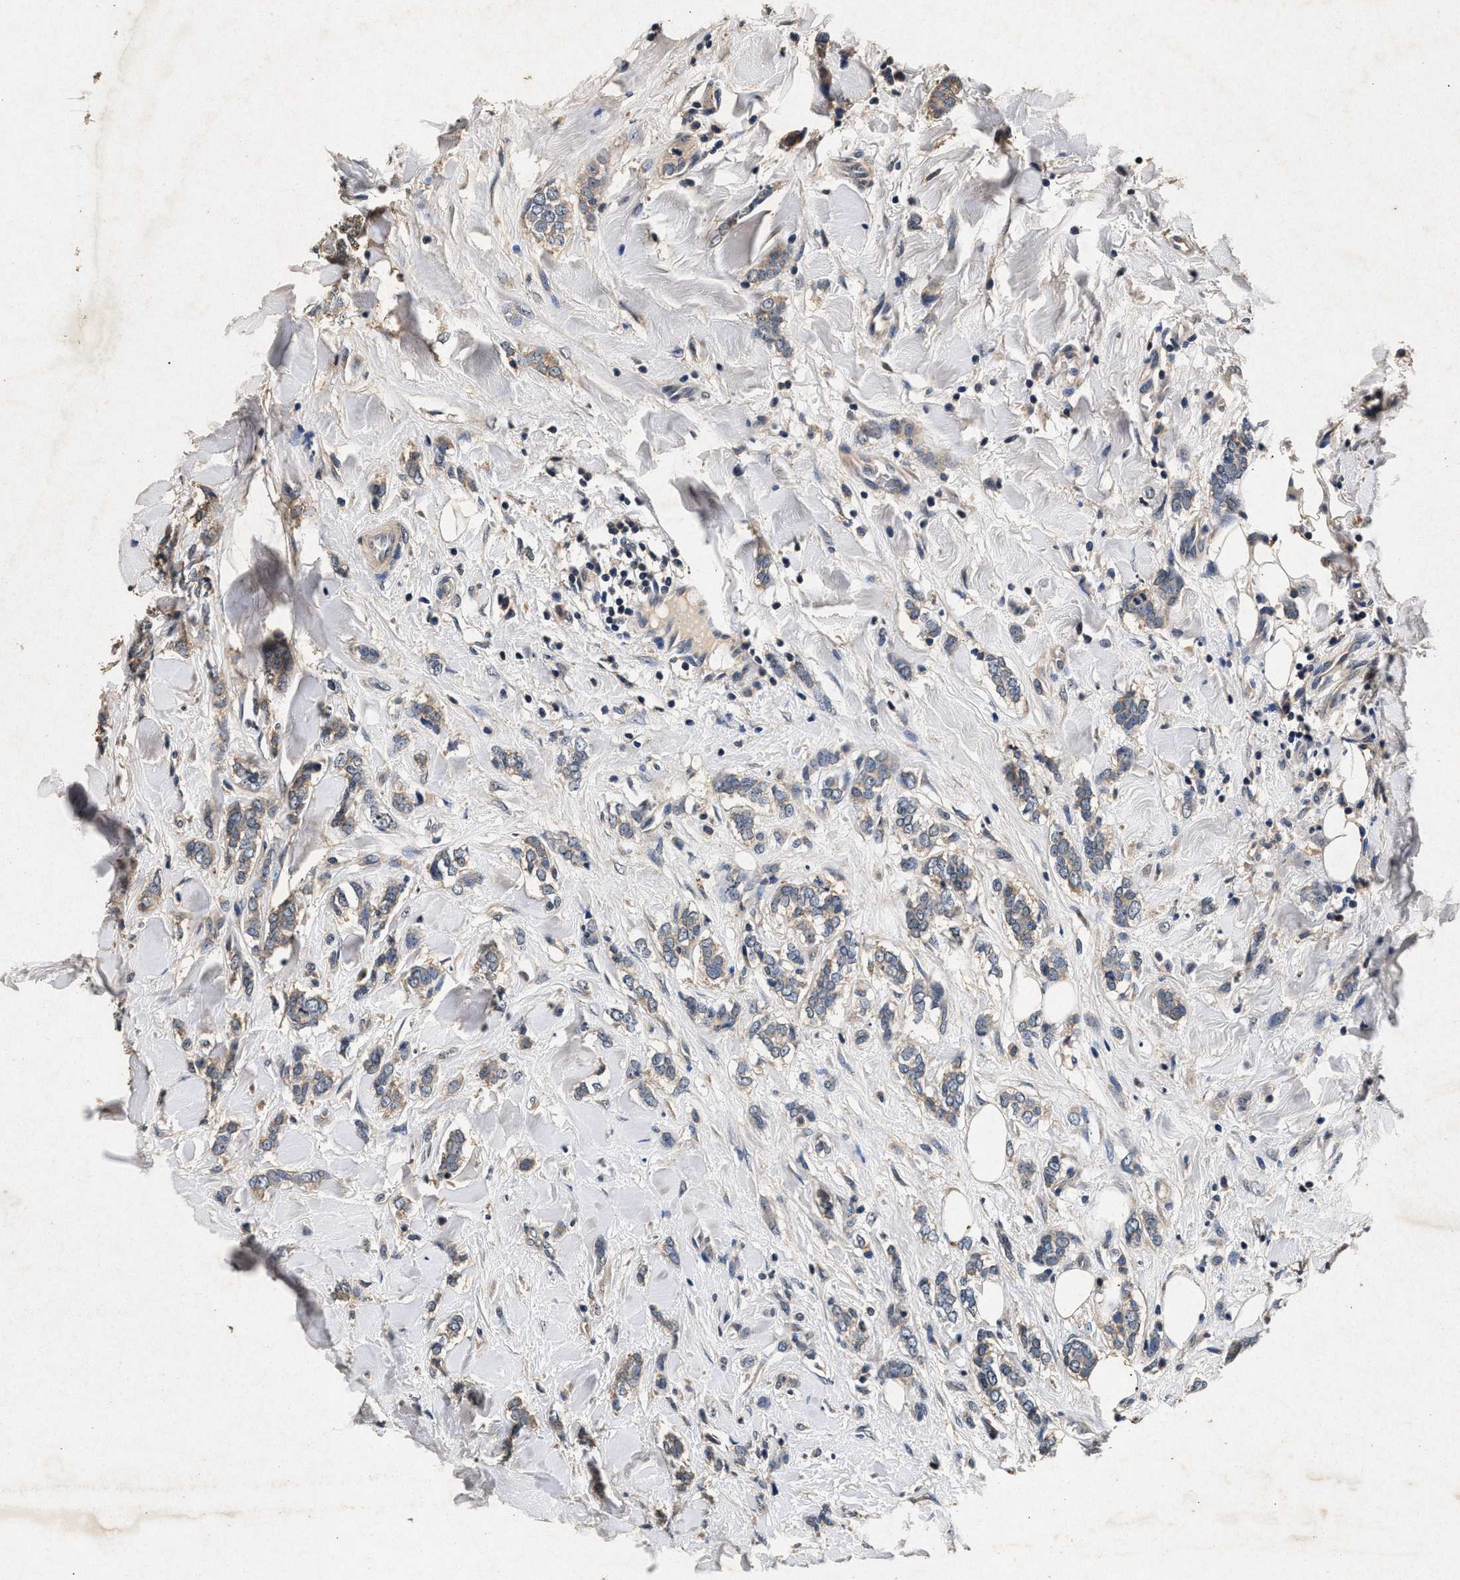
{"staining": {"intensity": "weak", "quantity": ">75%", "location": "cytoplasmic/membranous"}, "tissue": "breast cancer", "cell_type": "Tumor cells", "image_type": "cancer", "snomed": [{"axis": "morphology", "description": "Lobular carcinoma"}, {"axis": "topography", "description": "Skin"}, {"axis": "topography", "description": "Breast"}], "caption": "Breast lobular carcinoma was stained to show a protein in brown. There is low levels of weak cytoplasmic/membranous staining in approximately >75% of tumor cells.", "gene": "PPP1CC", "patient": {"sex": "female", "age": 46}}